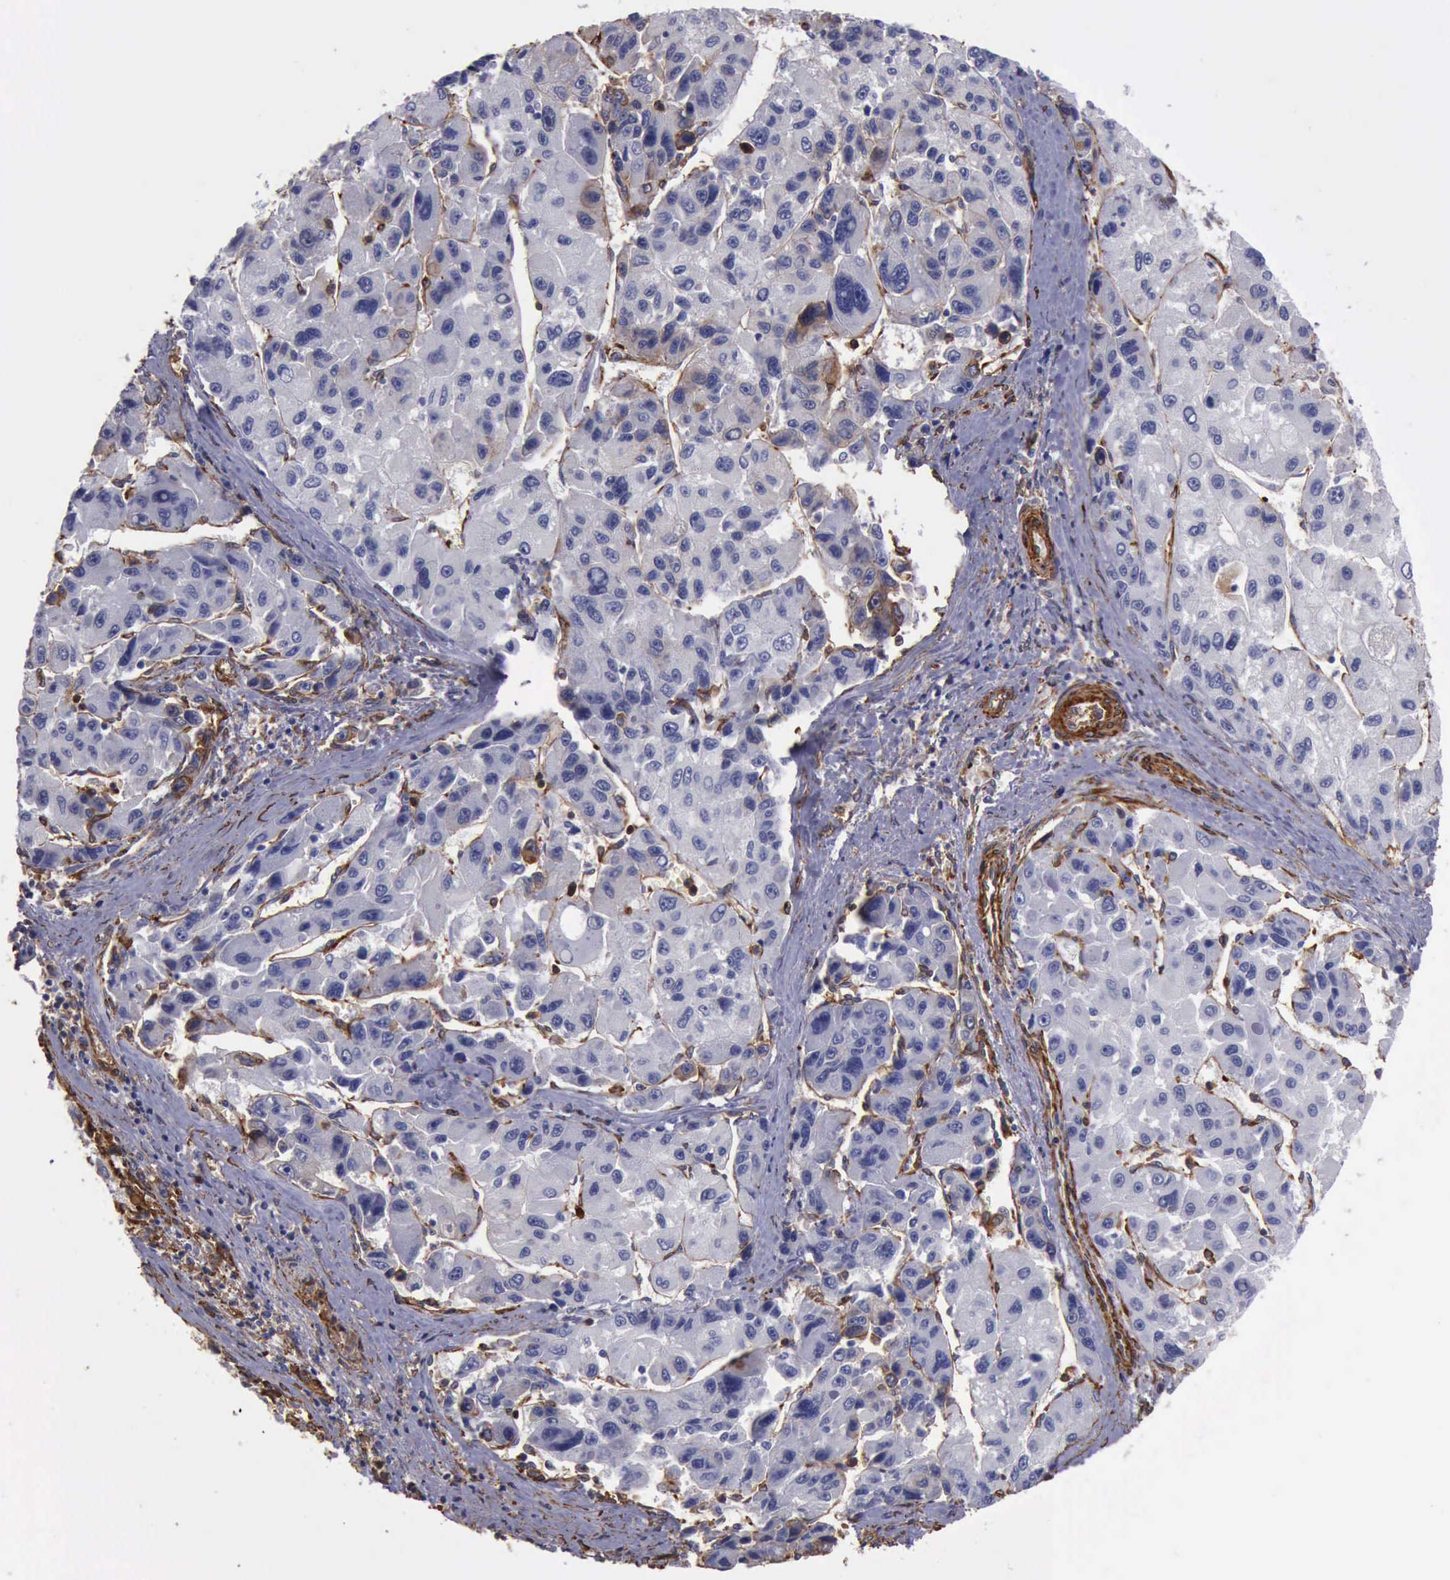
{"staining": {"intensity": "moderate", "quantity": "<25%", "location": "cytoplasmic/membranous"}, "tissue": "liver cancer", "cell_type": "Tumor cells", "image_type": "cancer", "snomed": [{"axis": "morphology", "description": "Carcinoma, Hepatocellular, NOS"}, {"axis": "topography", "description": "Liver"}], "caption": "IHC photomicrograph of human liver cancer stained for a protein (brown), which exhibits low levels of moderate cytoplasmic/membranous staining in about <25% of tumor cells.", "gene": "FLNA", "patient": {"sex": "male", "age": 64}}